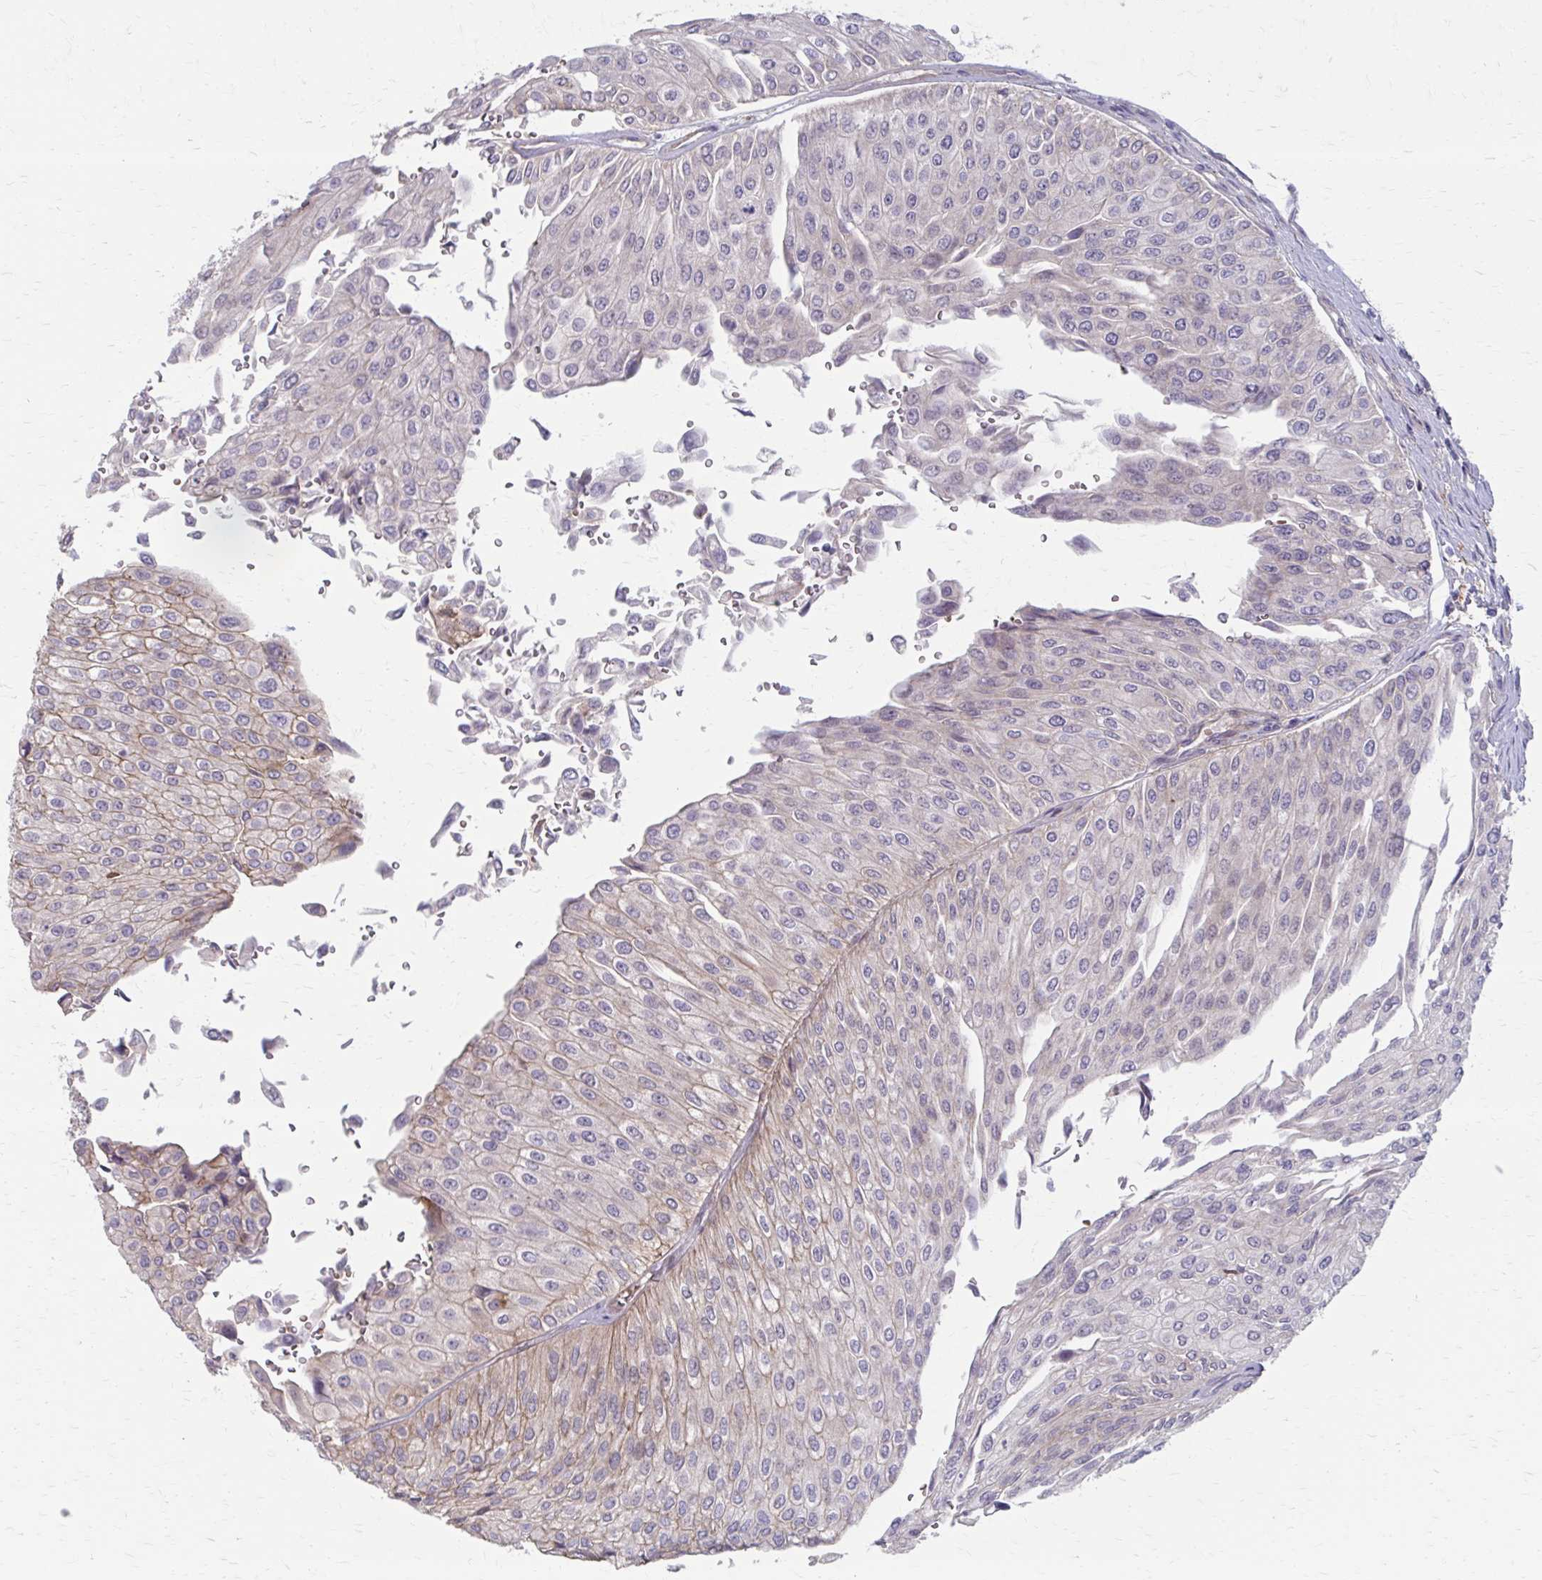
{"staining": {"intensity": "weak", "quantity": "<25%", "location": "cytoplasmic/membranous"}, "tissue": "urothelial cancer", "cell_type": "Tumor cells", "image_type": "cancer", "snomed": [{"axis": "morphology", "description": "Urothelial carcinoma, NOS"}, {"axis": "topography", "description": "Urinary bladder"}], "caption": "Immunohistochemical staining of urothelial cancer shows no significant positivity in tumor cells.", "gene": "MMP14", "patient": {"sex": "male", "age": 67}}